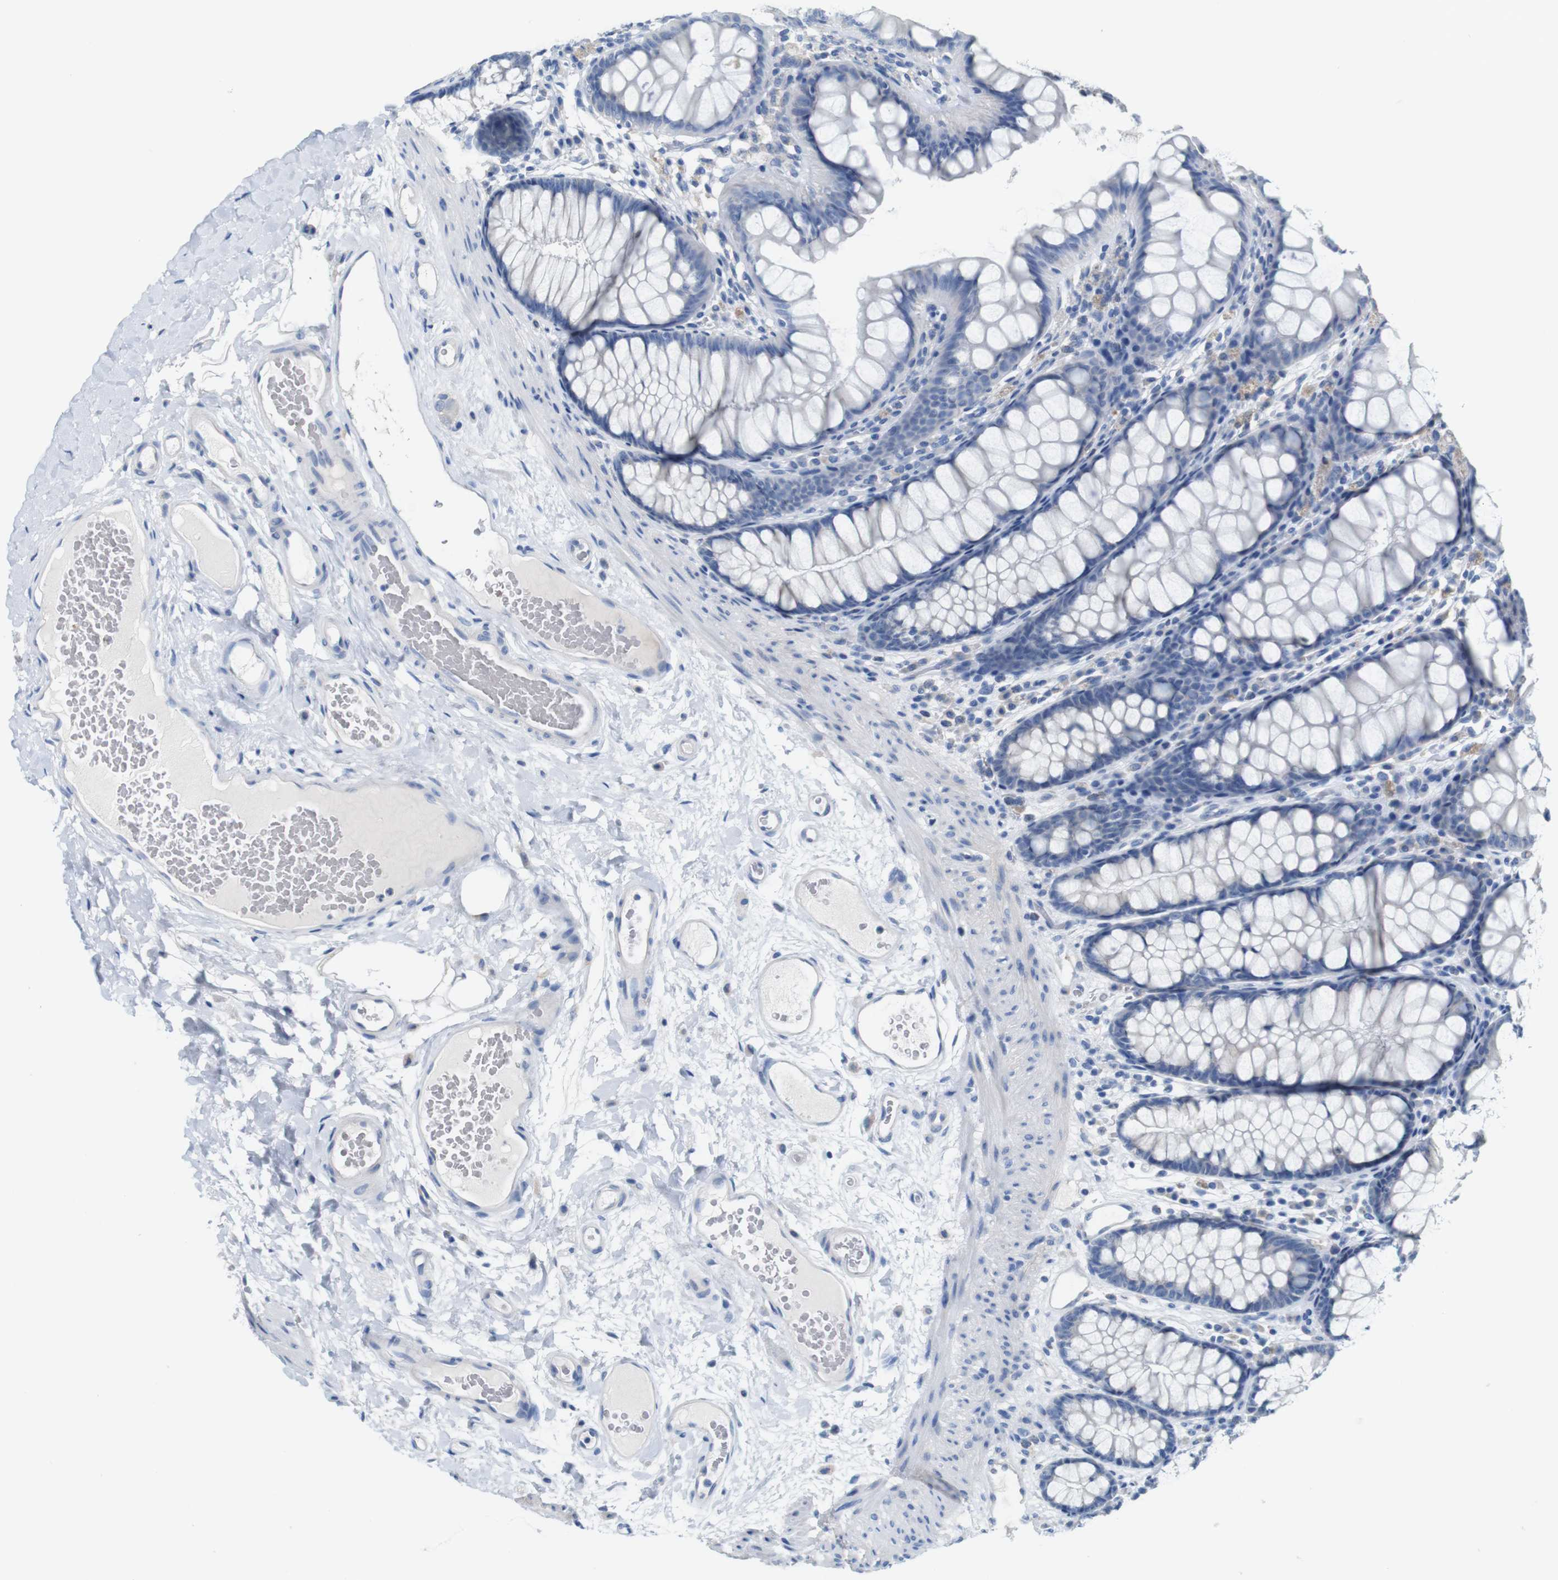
{"staining": {"intensity": "negative", "quantity": "none", "location": "none"}, "tissue": "colon", "cell_type": "Endothelial cells", "image_type": "normal", "snomed": [{"axis": "morphology", "description": "Normal tissue, NOS"}, {"axis": "topography", "description": "Colon"}], "caption": "Immunohistochemistry photomicrograph of unremarkable human colon stained for a protein (brown), which demonstrates no positivity in endothelial cells.", "gene": "IGSF8", "patient": {"sex": "female", "age": 55}}